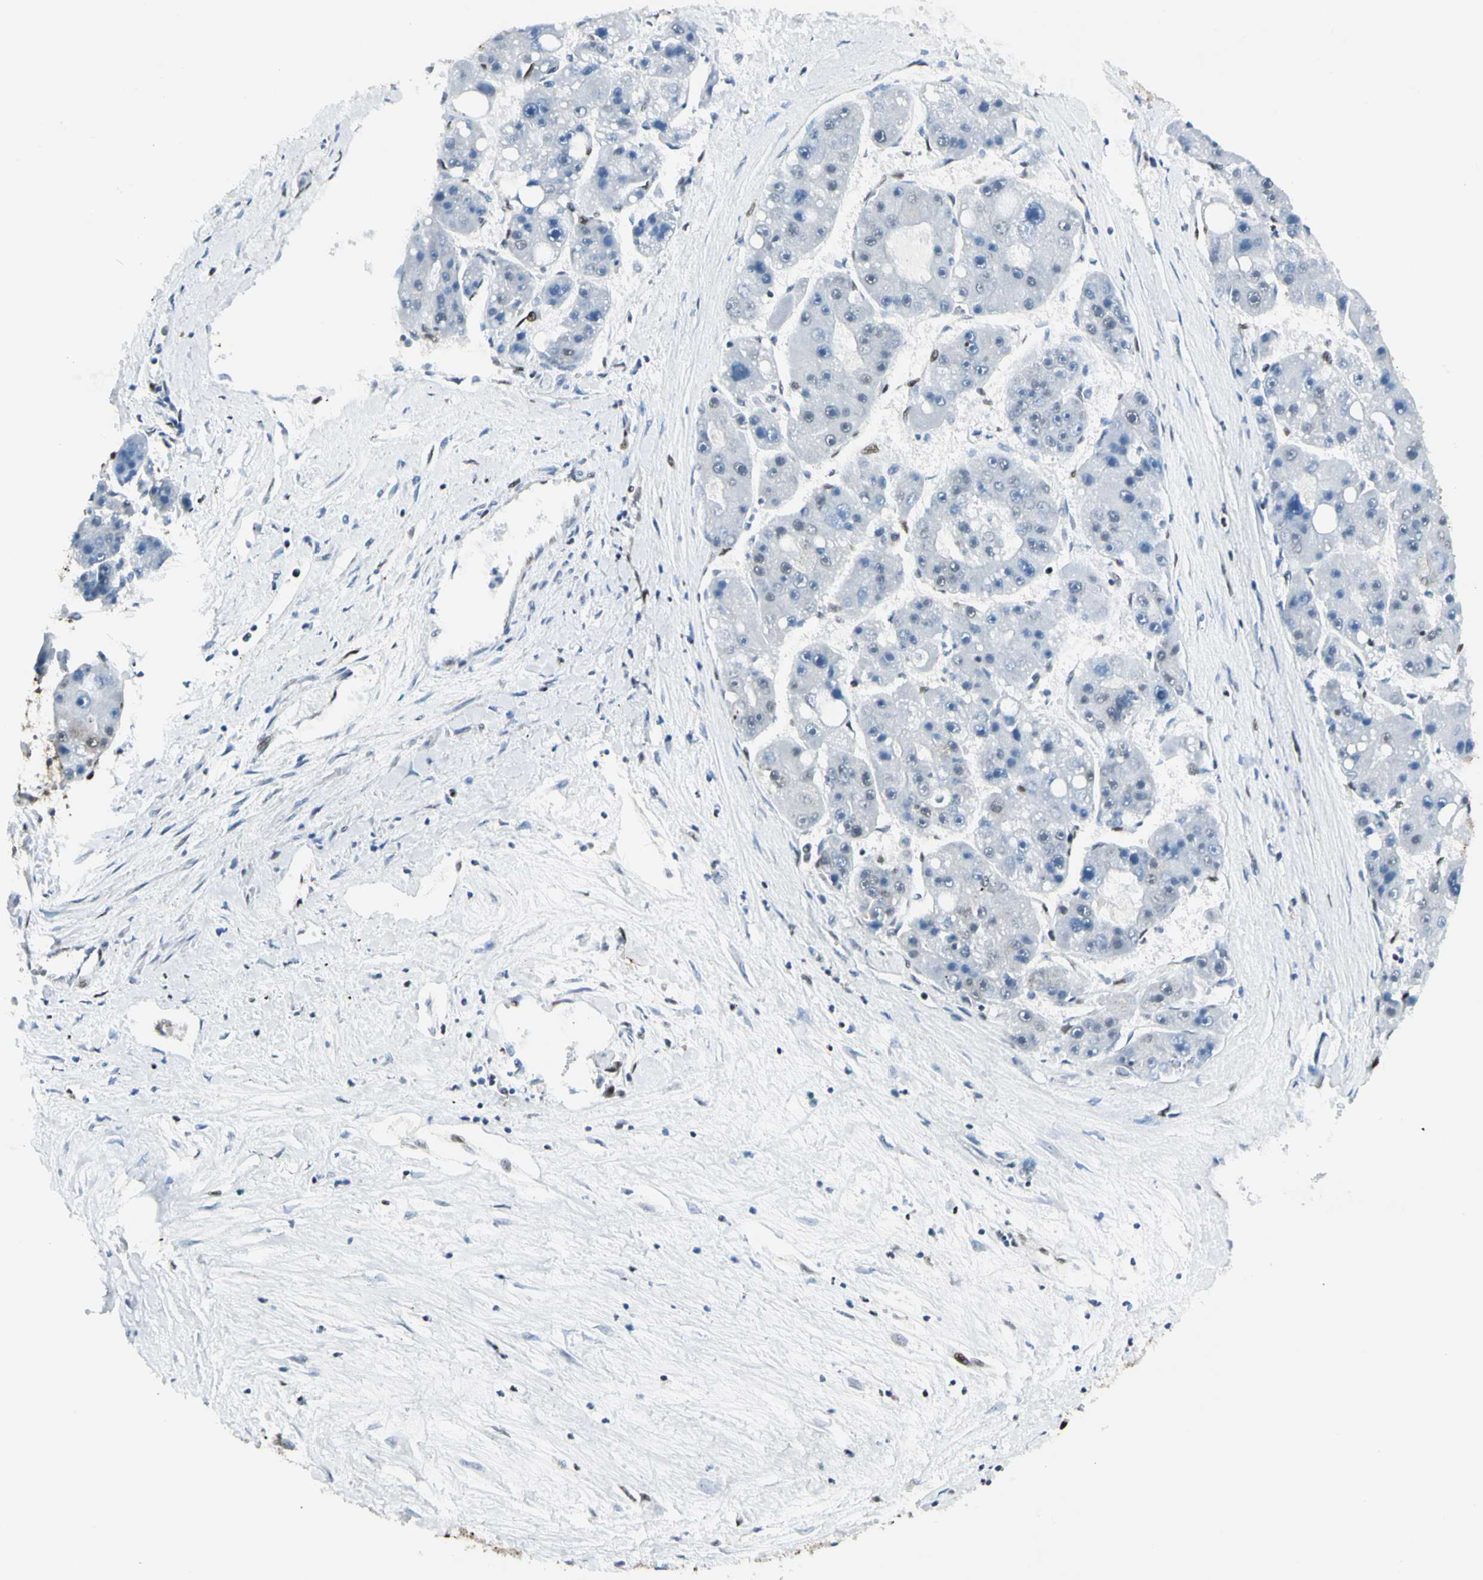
{"staining": {"intensity": "negative", "quantity": "none", "location": "none"}, "tissue": "liver cancer", "cell_type": "Tumor cells", "image_type": "cancer", "snomed": [{"axis": "morphology", "description": "Carcinoma, Hepatocellular, NOS"}, {"axis": "topography", "description": "Liver"}], "caption": "Tumor cells show no significant protein expression in liver hepatocellular carcinoma. (Brightfield microscopy of DAB immunohistochemistry at high magnification).", "gene": "FUS", "patient": {"sex": "female", "age": 61}}